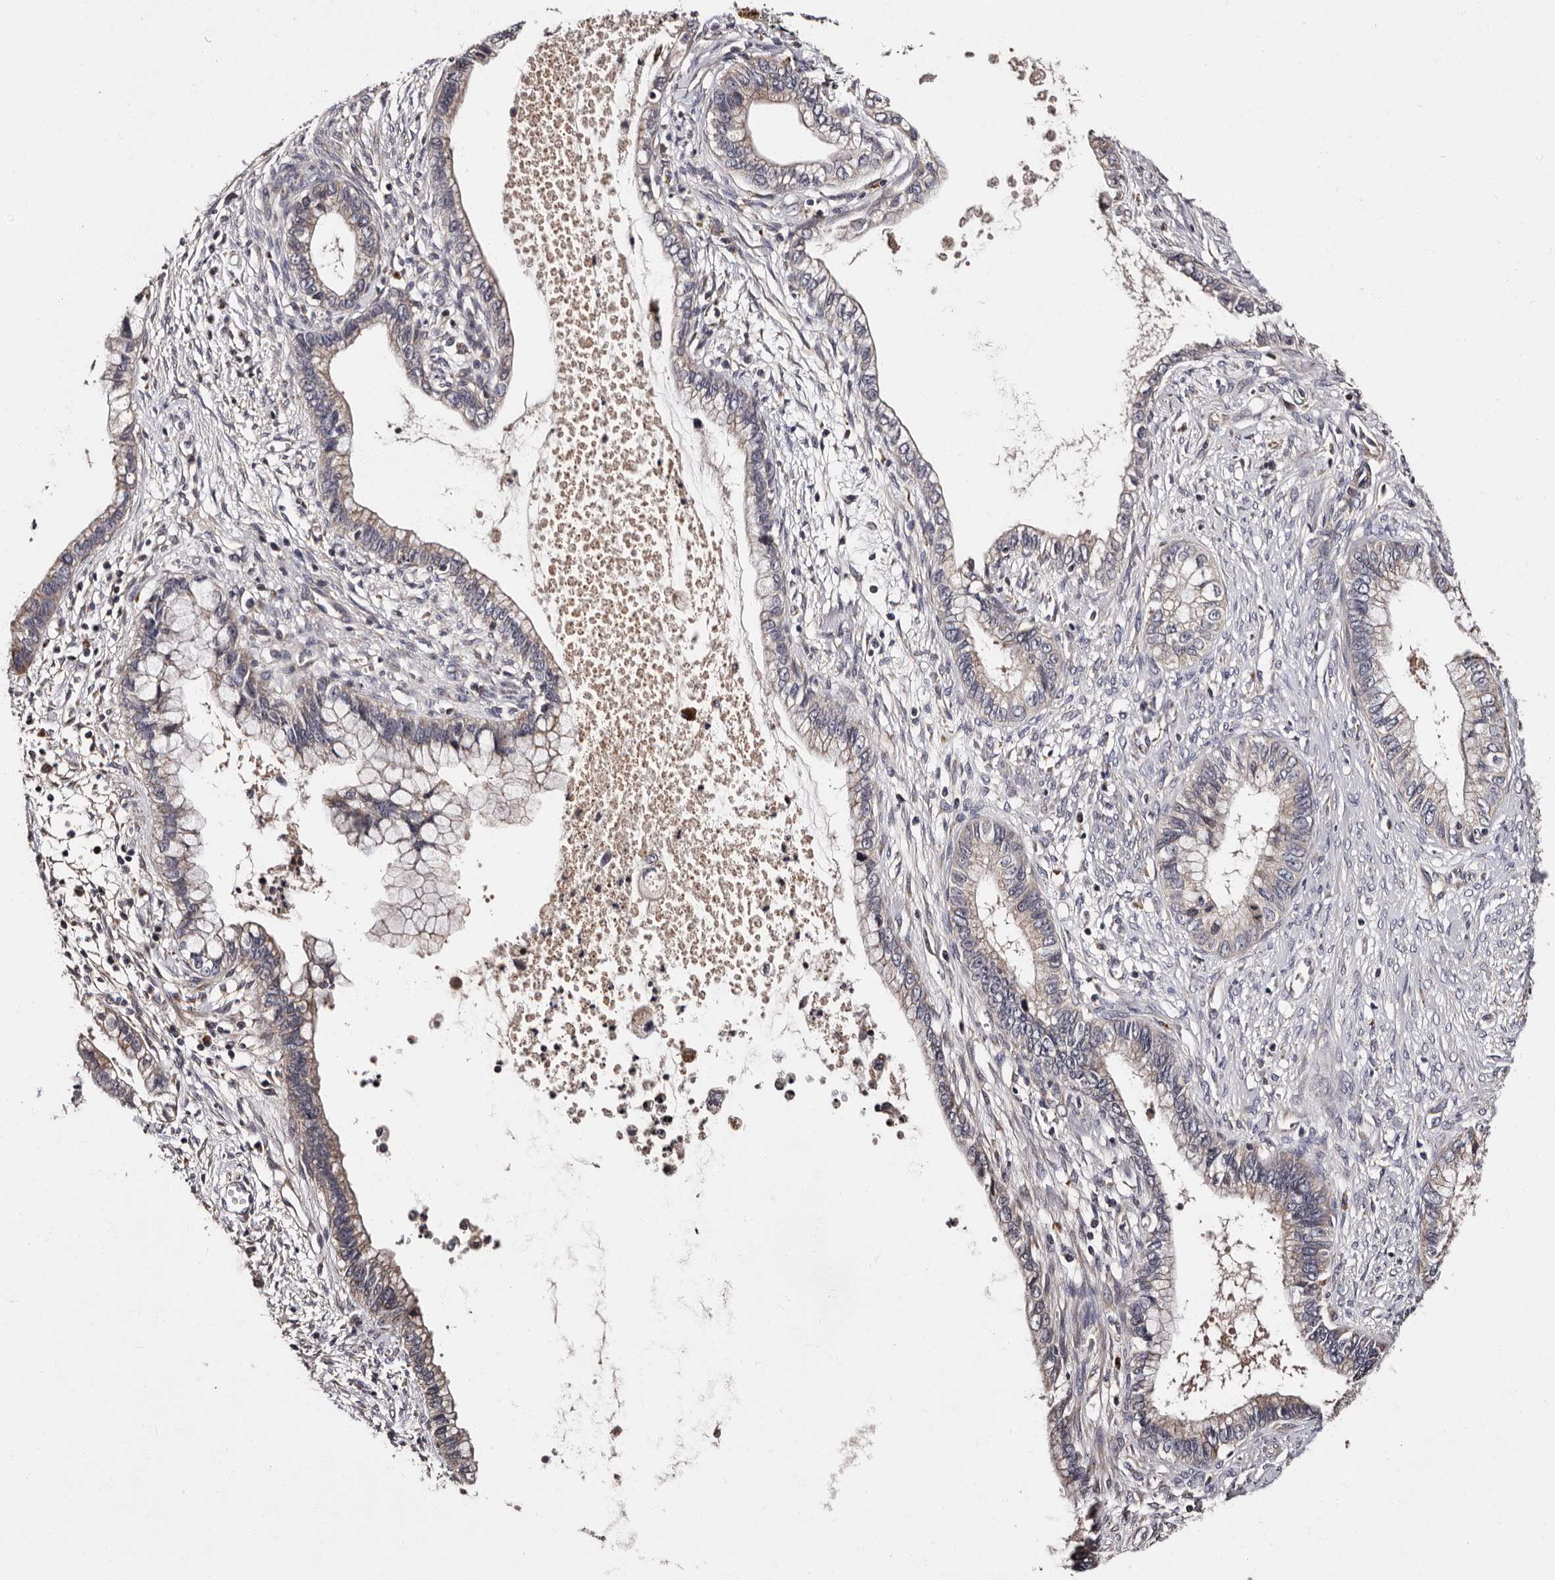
{"staining": {"intensity": "weak", "quantity": "<25%", "location": "cytoplasmic/membranous"}, "tissue": "cervical cancer", "cell_type": "Tumor cells", "image_type": "cancer", "snomed": [{"axis": "morphology", "description": "Adenocarcinoma, NOS"}, {"axis": "topography", "description": "Cervix"}], "caption": "Cervical cancer was stained to show a protein in brown. There is no significant expression in tumor cells.", "gene": "ADCK5", "patient": {"sex": "female", "age": 44}}